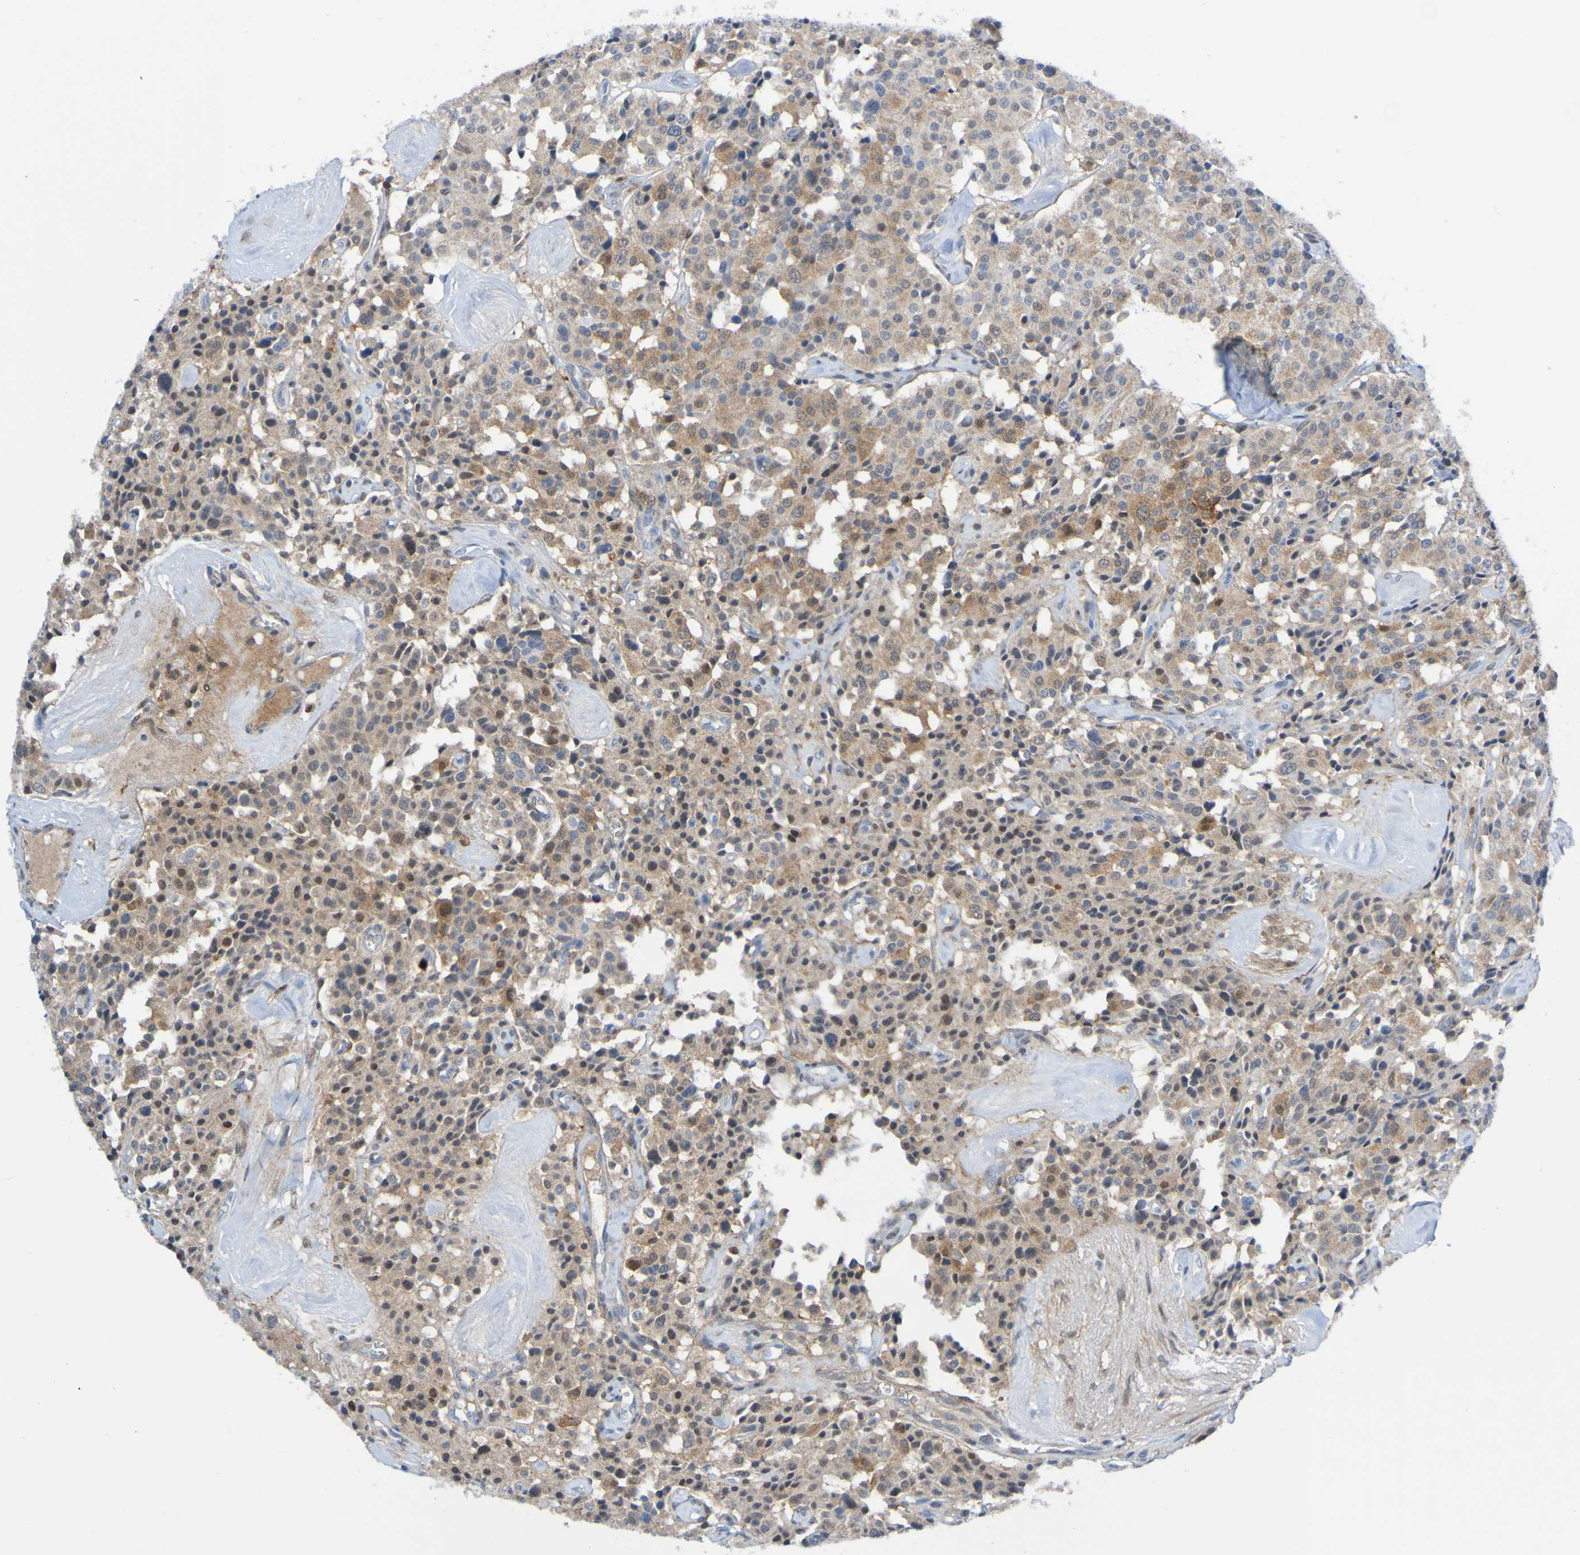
{"staining": {"intensity": "weak", "quantity": ">75%", "location": "cytoplasmic/membranous"}, "tissue": "carcinoid", "cell_type": "Tumor cells", "image_type": "cancer", "snomed": [{"axis": "morphology", "description": "Carcinoid, malignant, NOS"}, {"axis": "topography", "description": "Lung"}], "caption": "Immunohistochemical staining of human carcinoid reveals low levels of weak cytoplasmic/membranous positivity in approximately >75% of tumor cells.", "gene": "ATIC", "patient": {"sex": "male", "age": 30}}